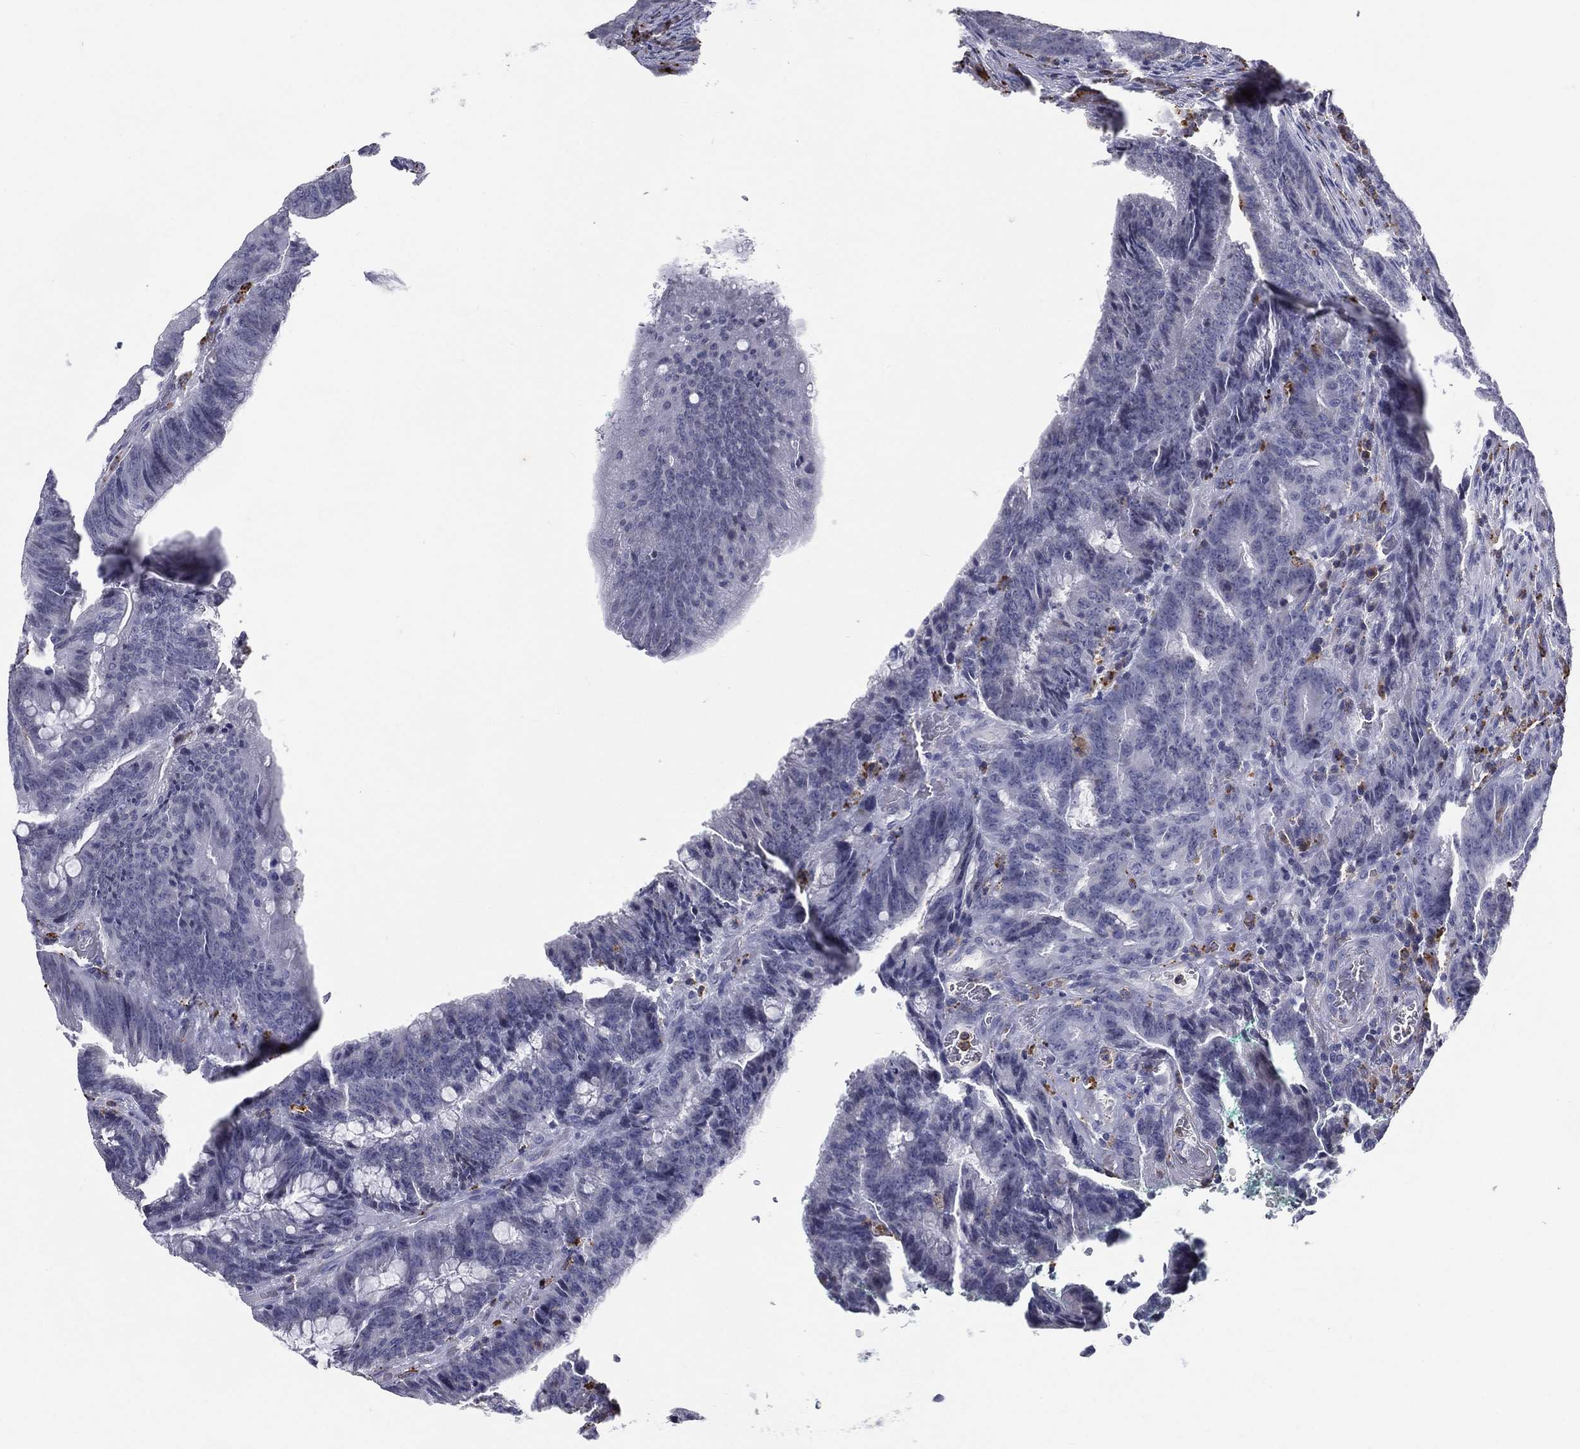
{"staining": {"intensity": "negative", "quantity": "none", "location": "none"}, "tissue": "colorectal cancer", "cell_type": "Tumor cells", "image_type": "cancer", "snomed": [{"axis": "morphology", "description": "Adenocarcinoma, NOS"}, {"axis": "topography", "description": "Colon"}], "caption": "Tumor cells show no significant protein staining in adenocarcinoma (colorectal). Brightfield microscopy of IHC stained with DAB (3,3'-diaminobenzidine) (brown) and hematoxylin (blue), captured at high magnification.", "gene": "EVI2B", "patient": {"sex": "female", "age": 87}}